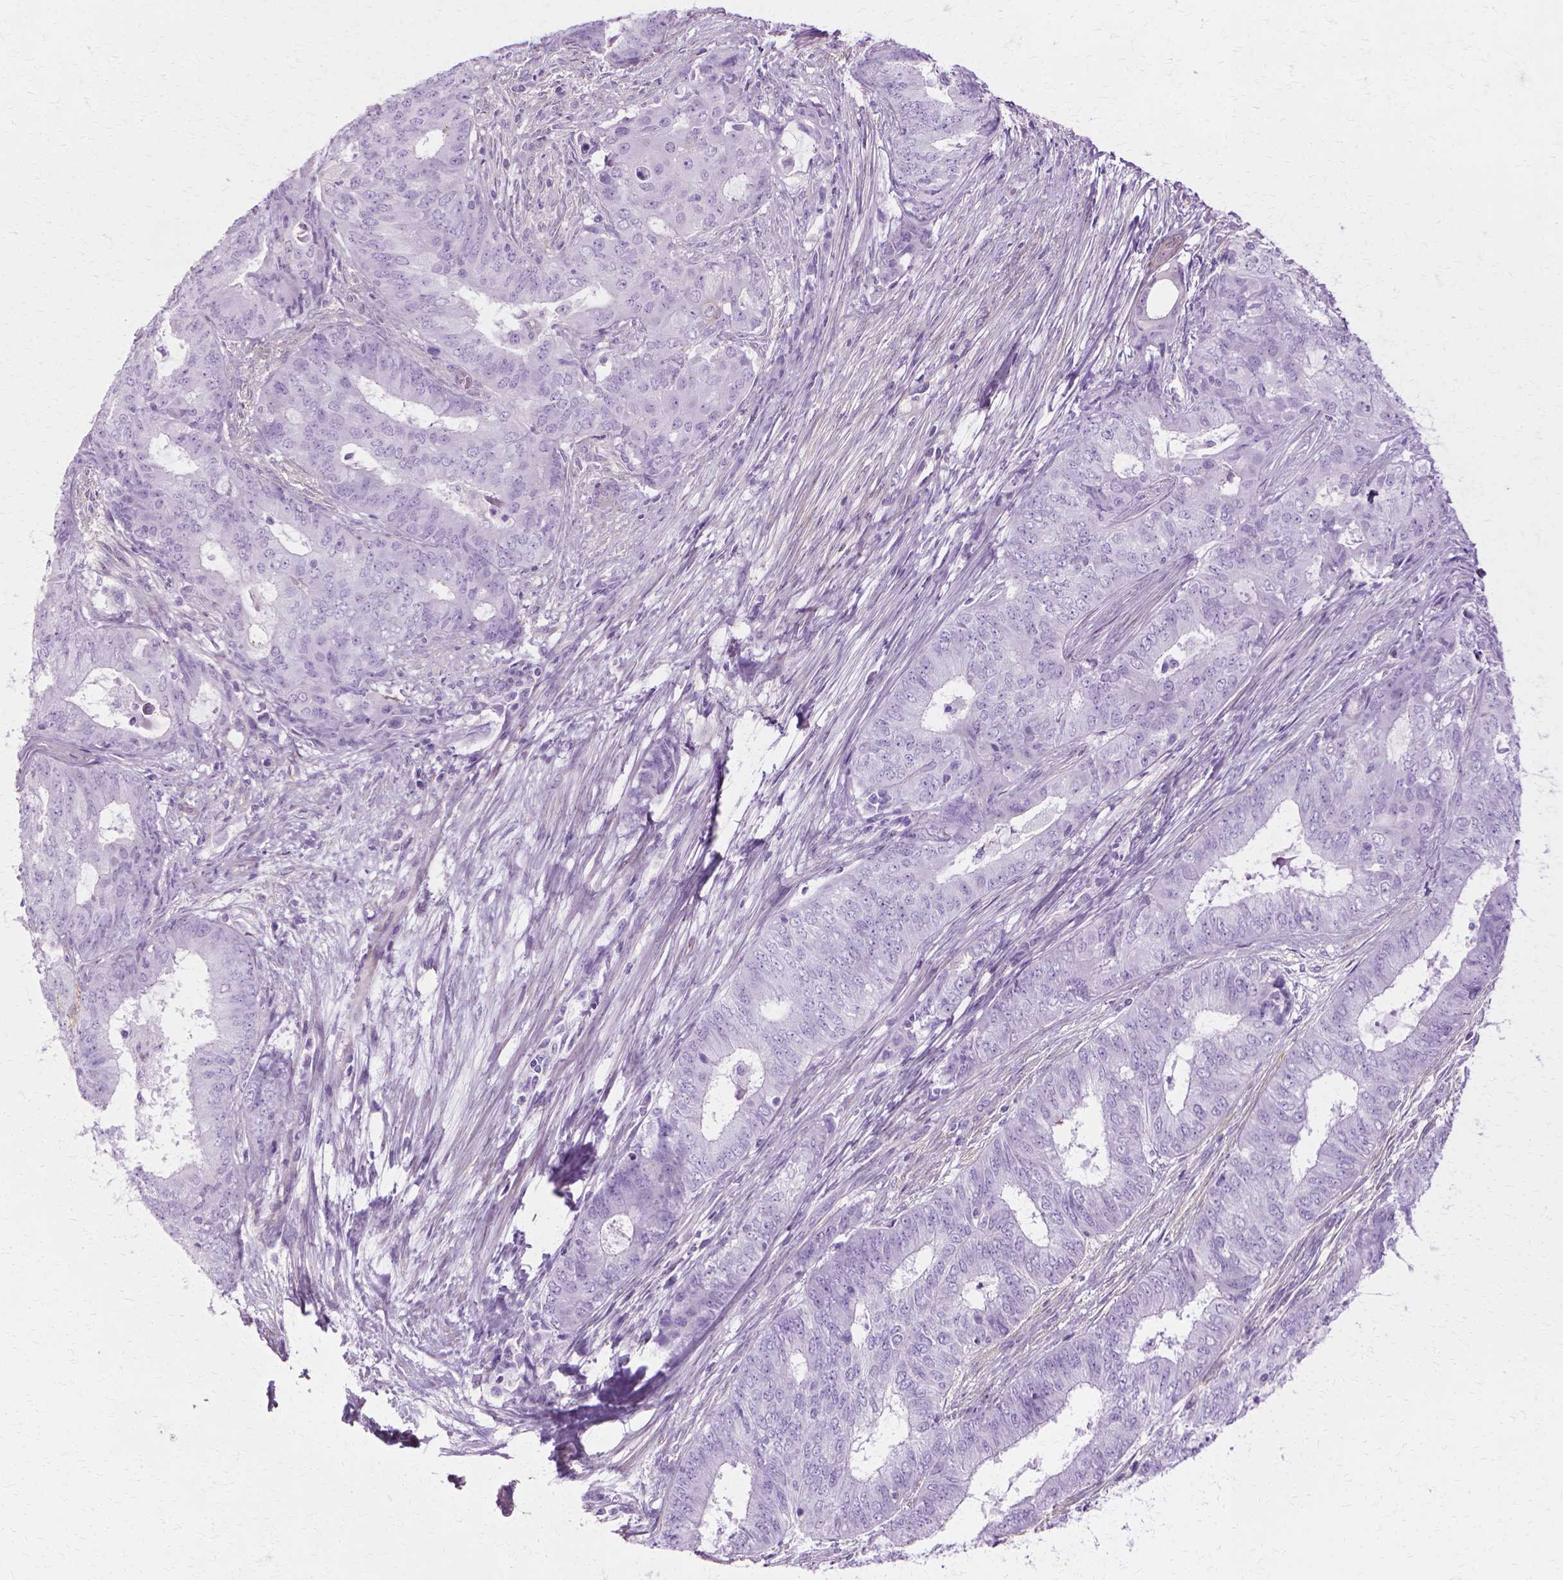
{"staining": {"intensity": "negative", "quantity": "none", "location": "none"}, "tissue": "endometrial cancer", "cell_type": "Tumor cells", "image_type": "cancer", "snomed": [{"axis": "morphology", "description": "Adenocarcinoma, NOS"}, {"axis": "topography", "description": "Endometrium"}], "caption": "This histopathology image is of adenocarcinoma (endometrial) stained with IHC to label a protein in brown with the nuclei are counter-stained blue. There is no staining in tumor cells.", "gene": "CFAP157", "patient": {"sex": "female", "age": 62}}